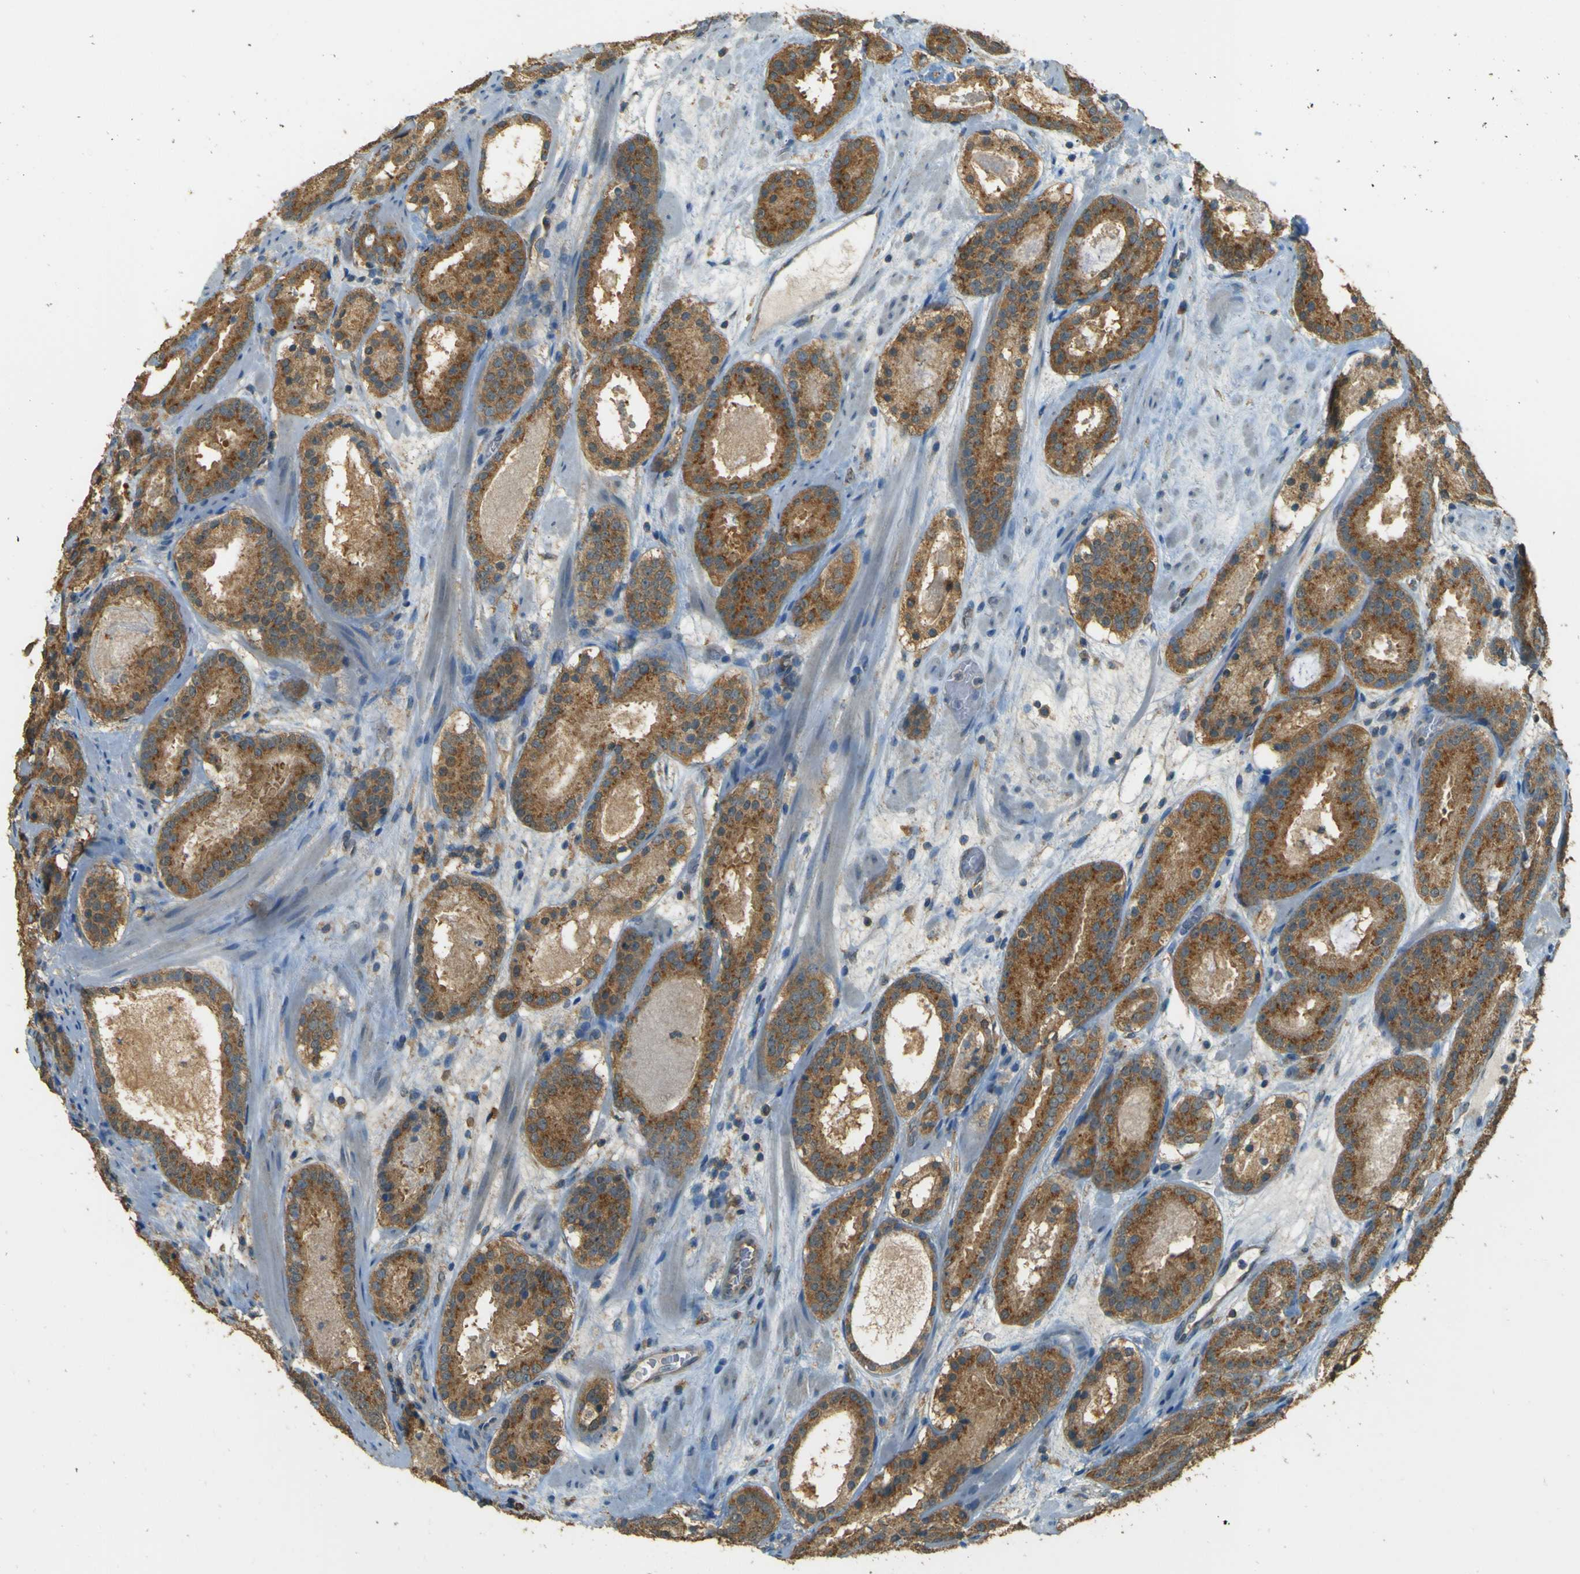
{"staining": {"intensity": "strong", "quantity": ">75%", "location": "cytoplasmic/membranous"}, "tissue": "prostate cancer", "cell_type": "Tumor cells", "image_type": "cancer", "snomed": [{"axis": "morphology", "description": "Adenocarcinoma, Low grade"}, {"axis": "topography", "description": "Prostate"}], "caption": "Immunohistochemistry image of neoplastic tissue: prostate cancer (low-grade adenocarcinoma) stained using immunohistochemistry demonstrates high levels of strong protein expression localized specifically in the cytoplasmic/membranous of tumor cells, appearing as a cytoplasmic/membranous brown color.", "gene": "GOLGA1", "patient": {"sex": "male", "age": 69}}